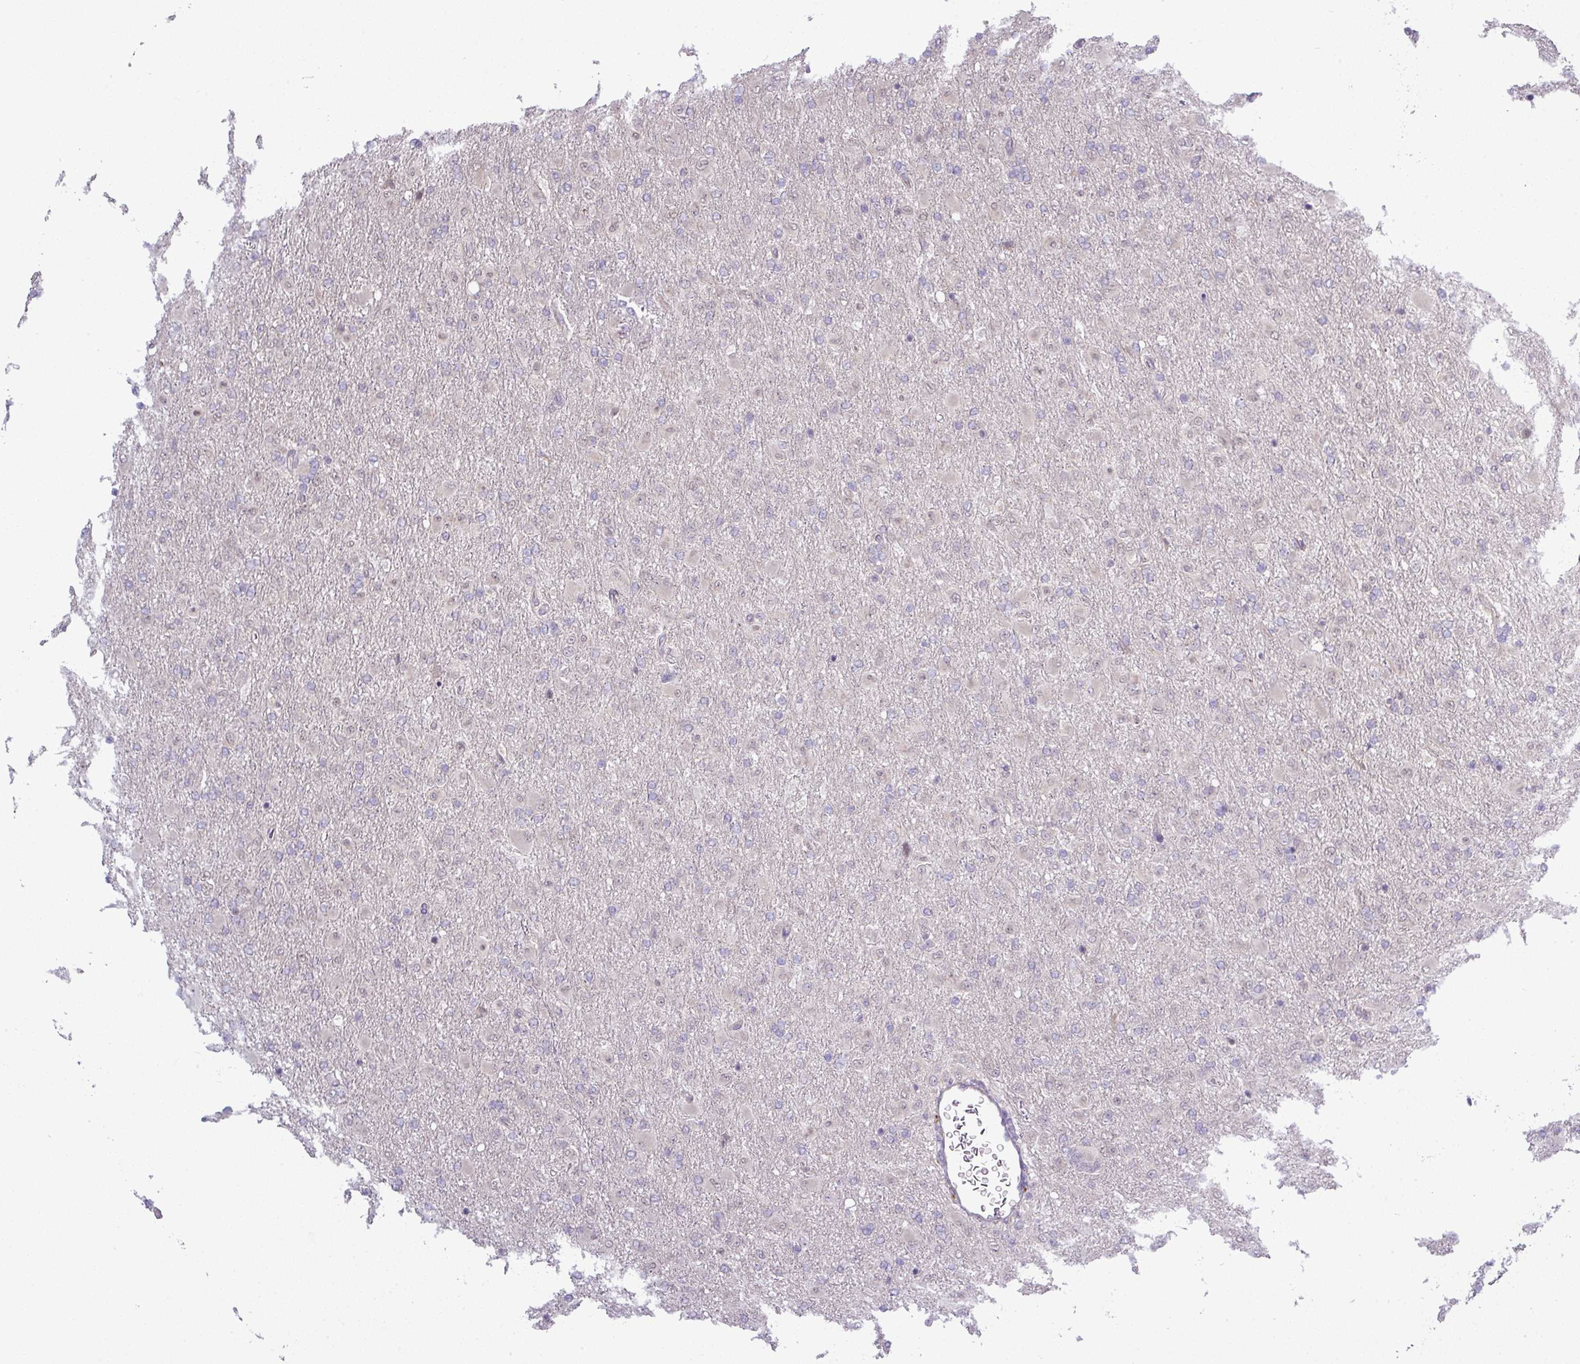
{"staining": {"intensity": "strong", "quantity": "<25%", "location": "nuclear"}, "tissue": "glioma", "cell_type": "Tumor cells", "image_type": "cancer", "snomed": [{"axis": "morphology", "description": "Glioma, malignant, Low grade"}, {"axis": "topography", "description": "Brain"}], "caption": "This is an image of IHC staining of glioma, which shows strong positivity in the nuclear of tumor cells.", "gene": "ZNF217", "patient": {"sex": "male", "age": 65}}